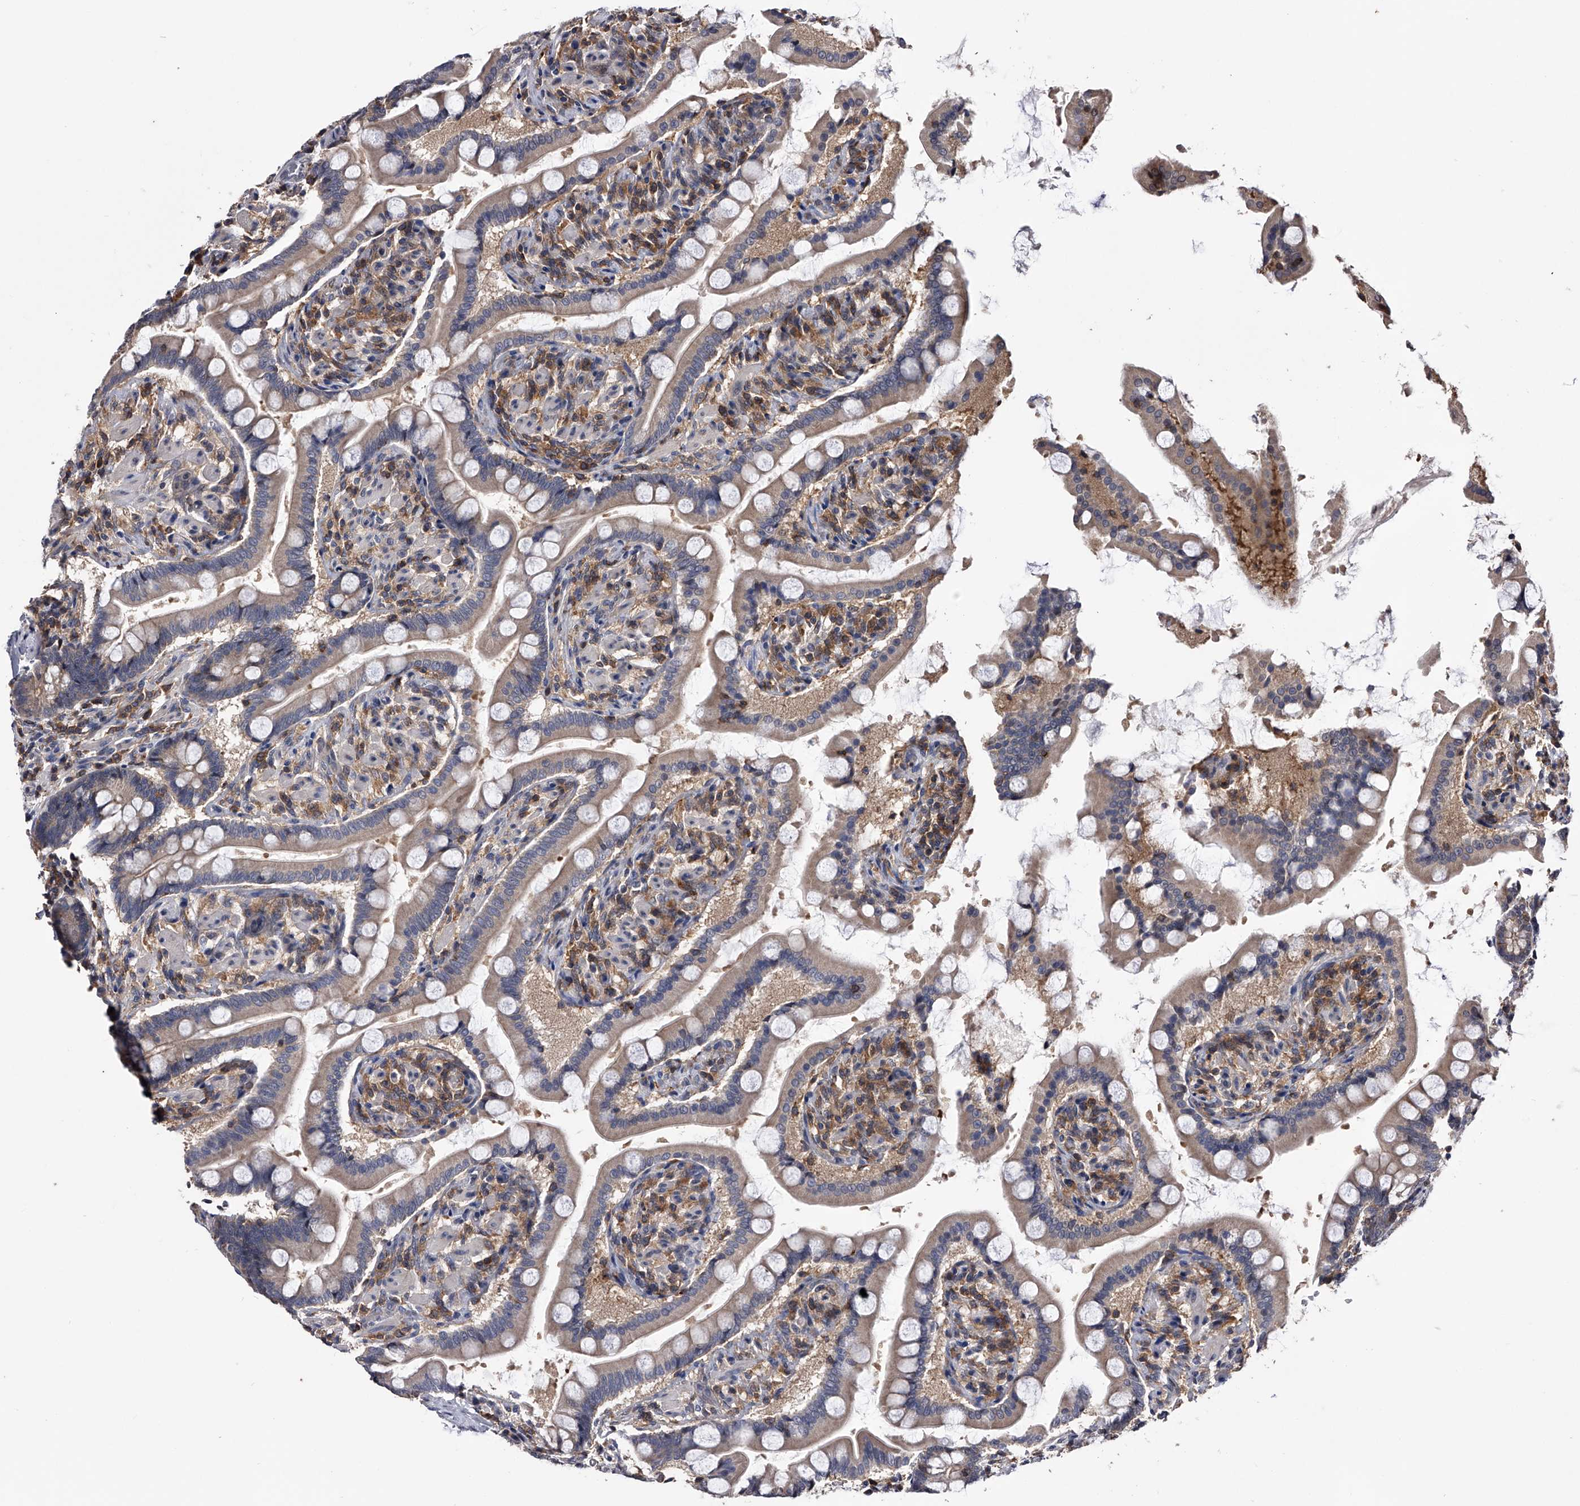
{"staining": {"intensity": "moderate", "quantity": "25%-75%", "location": "cytoplasmic/membranous"}, "tissue": "small intestine", "cell_type": "Glandular cells", "image_type": "normal", "snomed": [{"axis": "morphology", "description": "Normal tissue, NOS"}, {"axis": "topography", "description": "Small intestine"}], "caption": "IHC of normal small intestine reveals medium levels of moderate cytoplasmic/membranous expression in approximately 25%-75% of glandular cells.", "gene": "PAN3", "patient": {"sex": "male", "age": 41}}